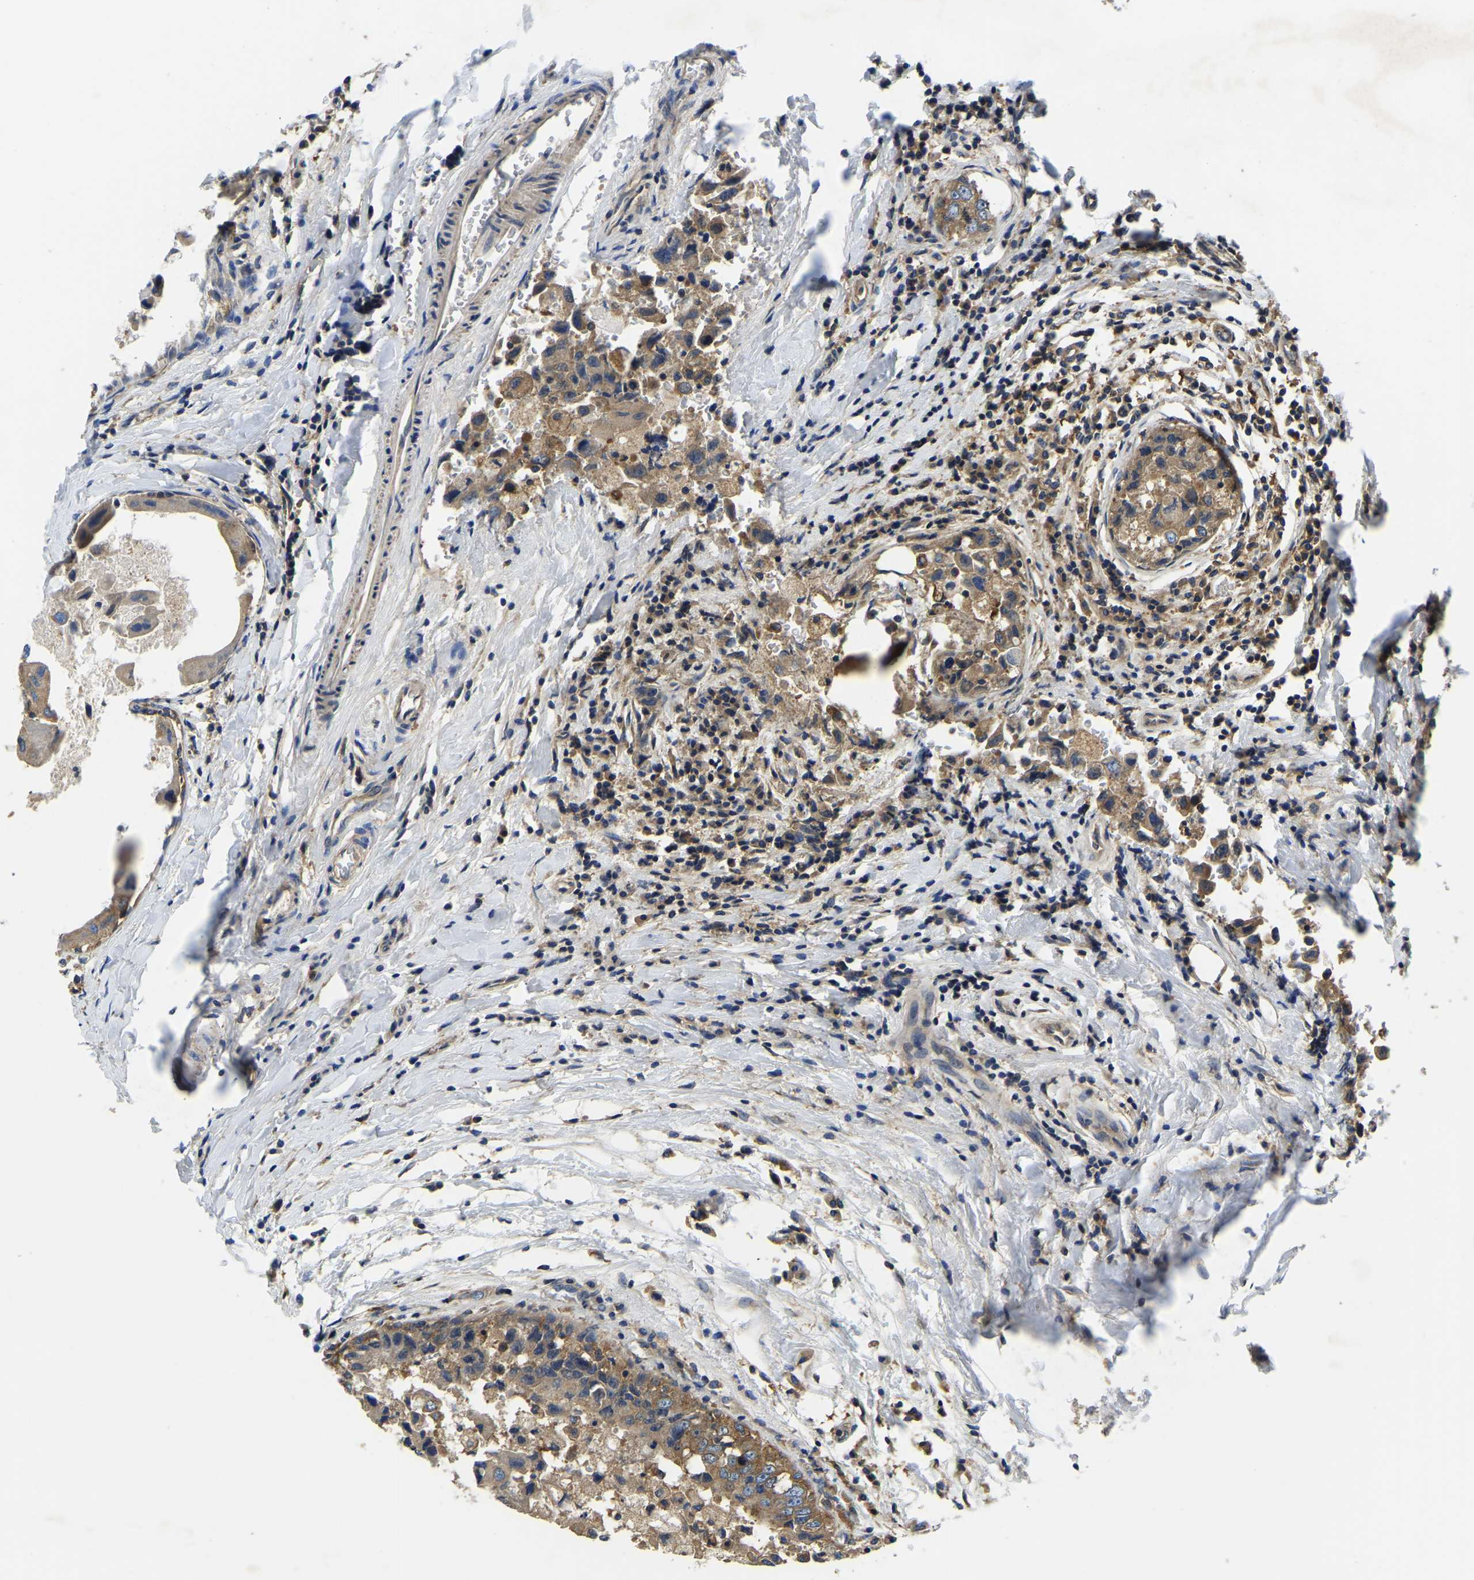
{"staining": {"intensity": "moderate", "quantity": ">75%", "location": "cytoplasmic/membranous"}, "tissue": "breast cancer", "cell_type": "Tumor cells", "image_type": "cancer", "snomed": [{"axis": "morphology", "description": "Duct carcinoma"}, {"axis": "topography", "description": "Breast"}], "caption": "Immunohistochemical staining of invasive ductal carcinoma (breast) shows medium levels of moderate cytoplasmic/membranous protein staining in approximately >75% of tumor cells.", "gene": "STAT2", "patient": {"sex": "female", "age": 27}}